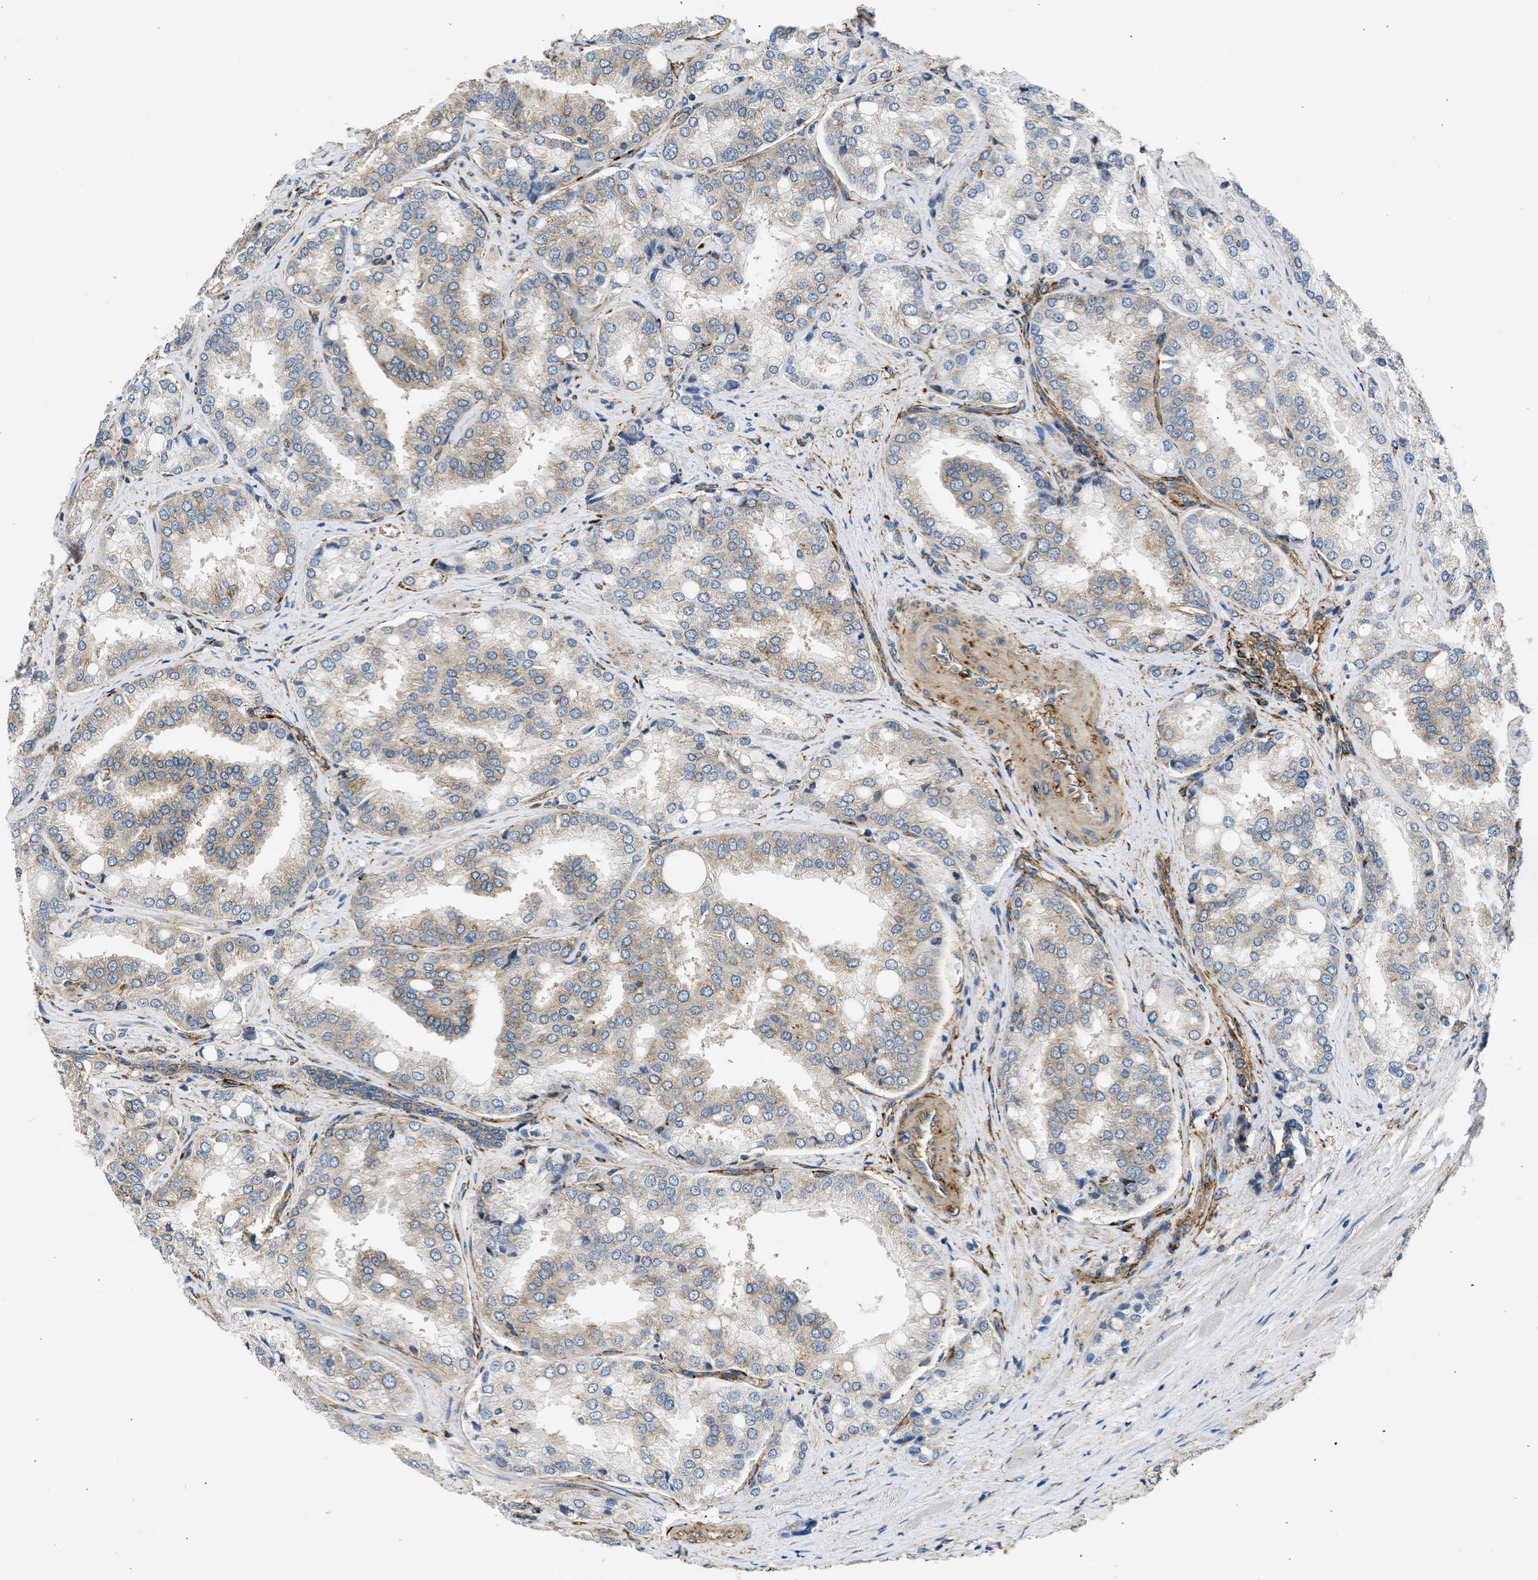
{"staining": {"intensity": "weak", "quantity": "<25%", "location": "cytoplasmic/membranous"}, "tissue": "prostate cancer", "cell_type": "Tumor cells", "image_type": "cancer", "snomed": [{"axis": "morphology", "description": "Adenocarcinoma, High grade"}, {"axis": "topography", "description": "Prostate"}], "caption": "High power microscopy histopathology image of an IHC image of high-grade adenocarcinoma (prostate), revealing no significant staining in tumor cells.", "gene": "SEPTIN2", "patient": {"sex": "male", "age": 50}}